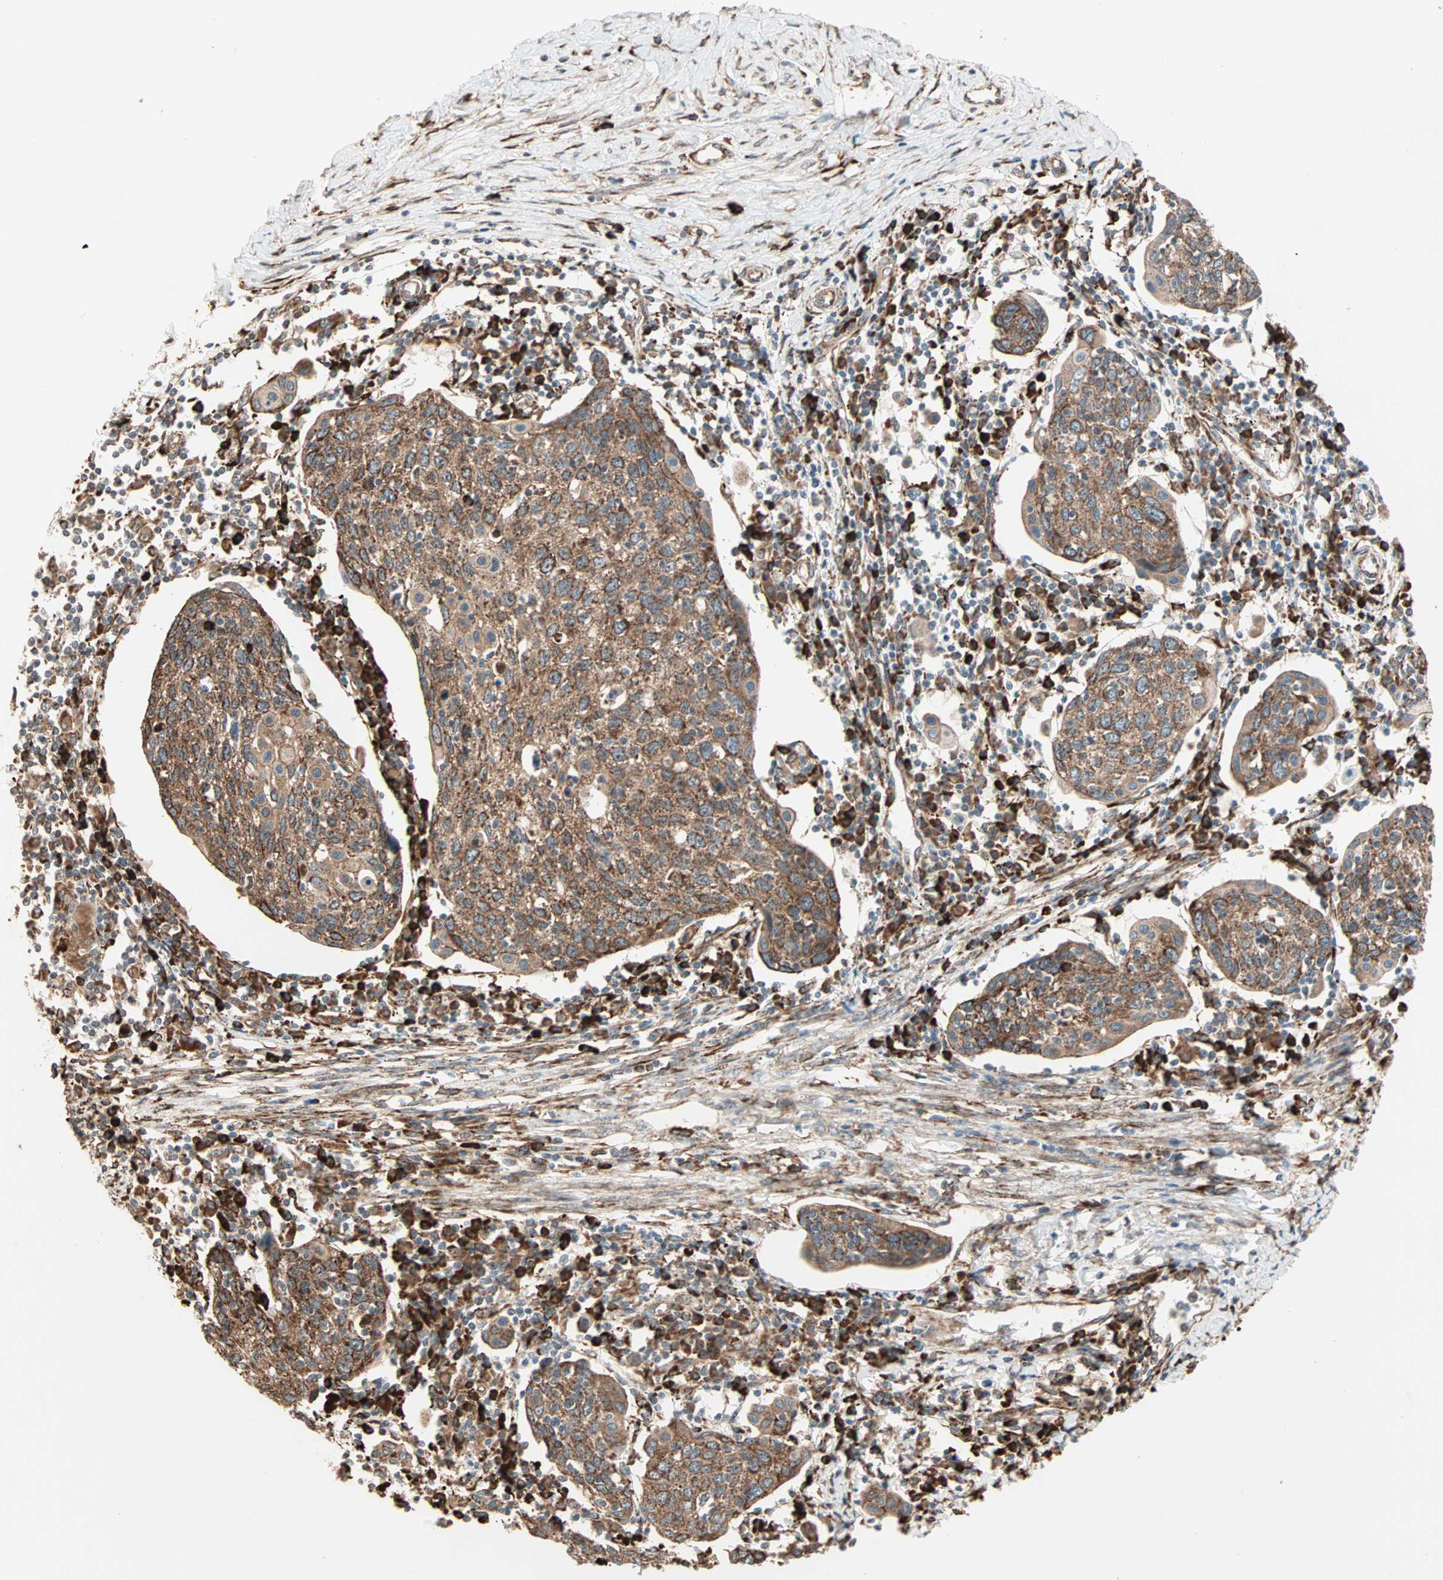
{"staining": {"intensity": "moderate", "quantity": ">75%", "location": "cytoplasmic/membranous"}, "tissue": "cervical cancer", "cell_type": "Tumor cells", "image_type": "cancer", "snomed": [{"axis": "morphology", "description": "Squamous cell carcinoma, NOS"}, {"axis": "topography", "description": "Cervix"}], "caption": "Human cervical cancer (squamous cell carcinoma) stained with a brown dye reveals moderate cytoplasmic/membranous positive expression in about >75% of tumor cells.", "gene": "P4HA1", "patient": {"sex": "female", "age": 40}}